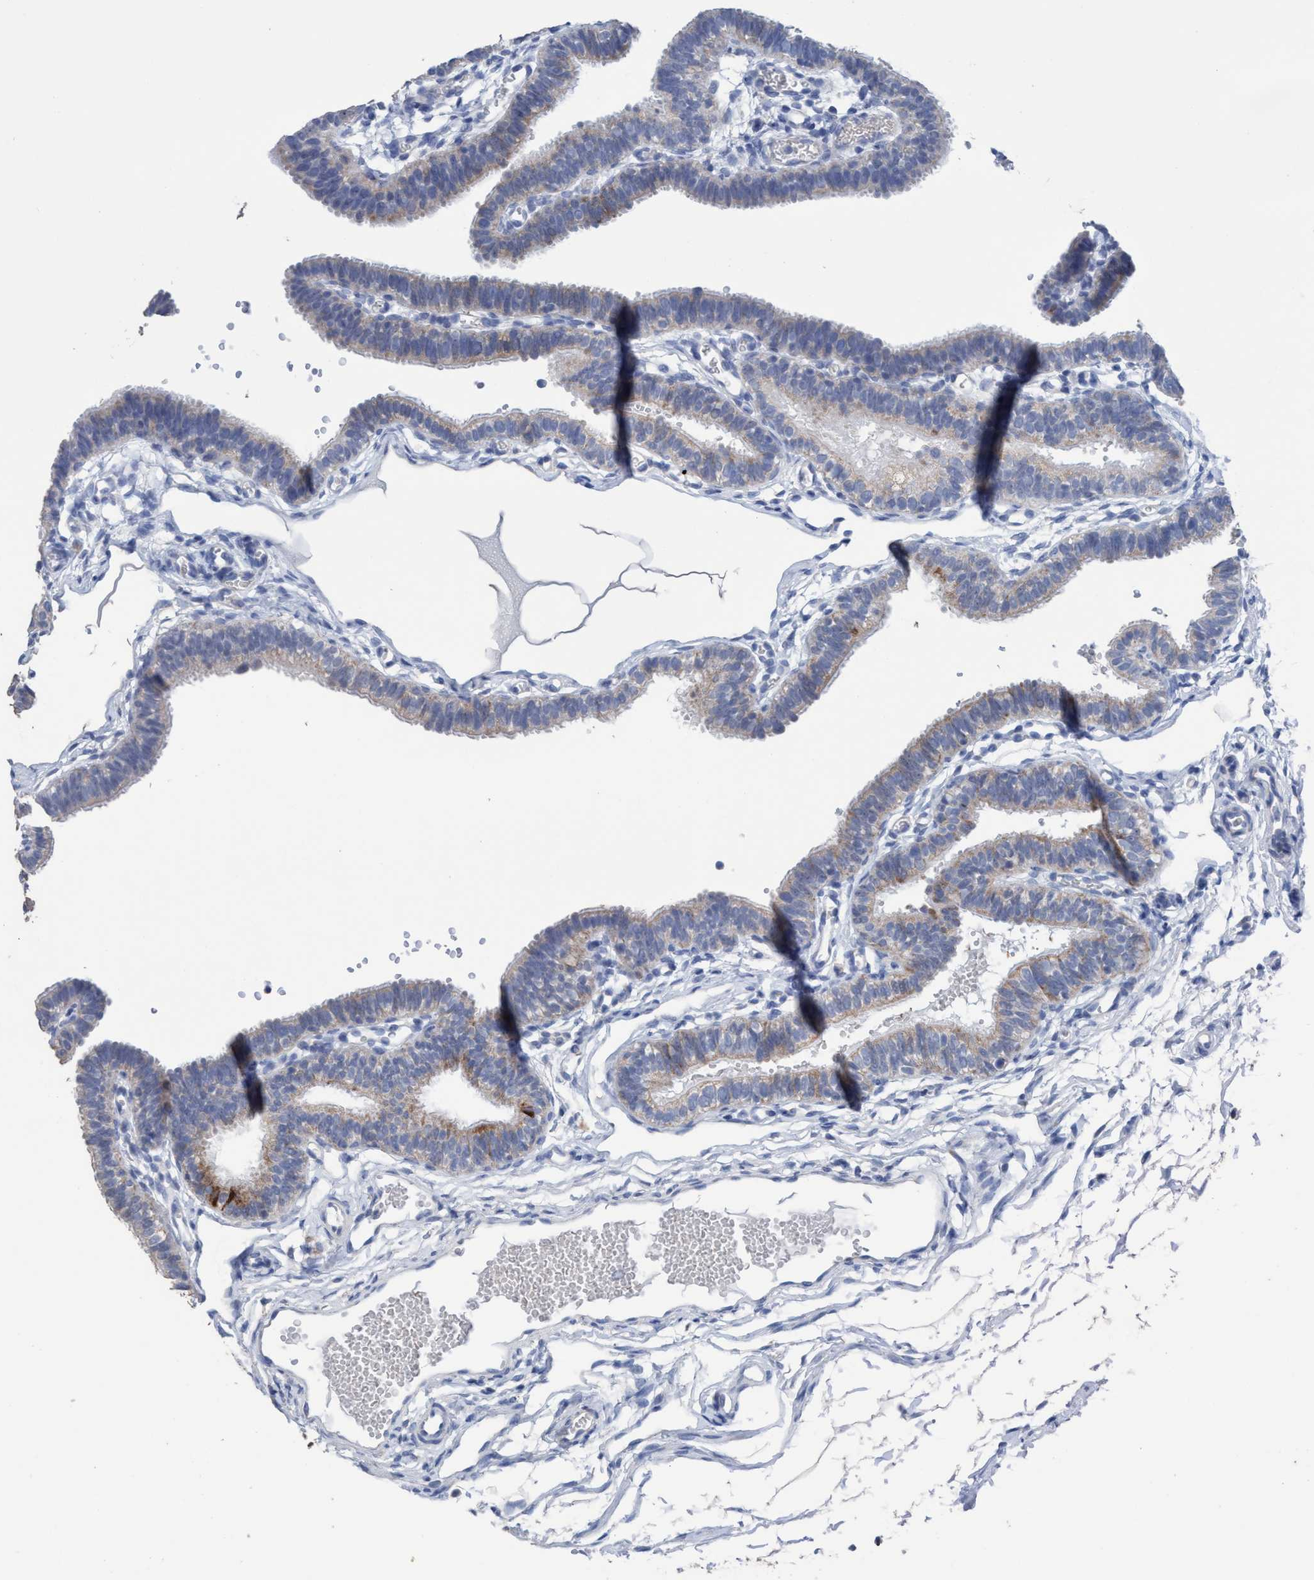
{"staining": {"intensity": "moderate", "quantity": "<25%", "location": "cytoplasmic/membranous"}, "tissue": "fallopian tube", "cell_type": "Glandular cells", "image_type": "normal", "snomed": [{"axis": "morphology", "description": "Normal tissue, NOS"}, {"axis": "topography", "description": "Fallopian tube"}, {"axis": "topography", "description": "Placenta"}], "caption": "IHC micrograph of normal fallopian tube: fallopian tube stained using IHC exhibits low levels of moderate protein expression localized specifically in the cytoplasmic/membranous of glandular cells, appearing as a cytoplasmic/membranous brown color.", "gene": "RSAD1", "patient": {"sex": "female", "age": 34}}